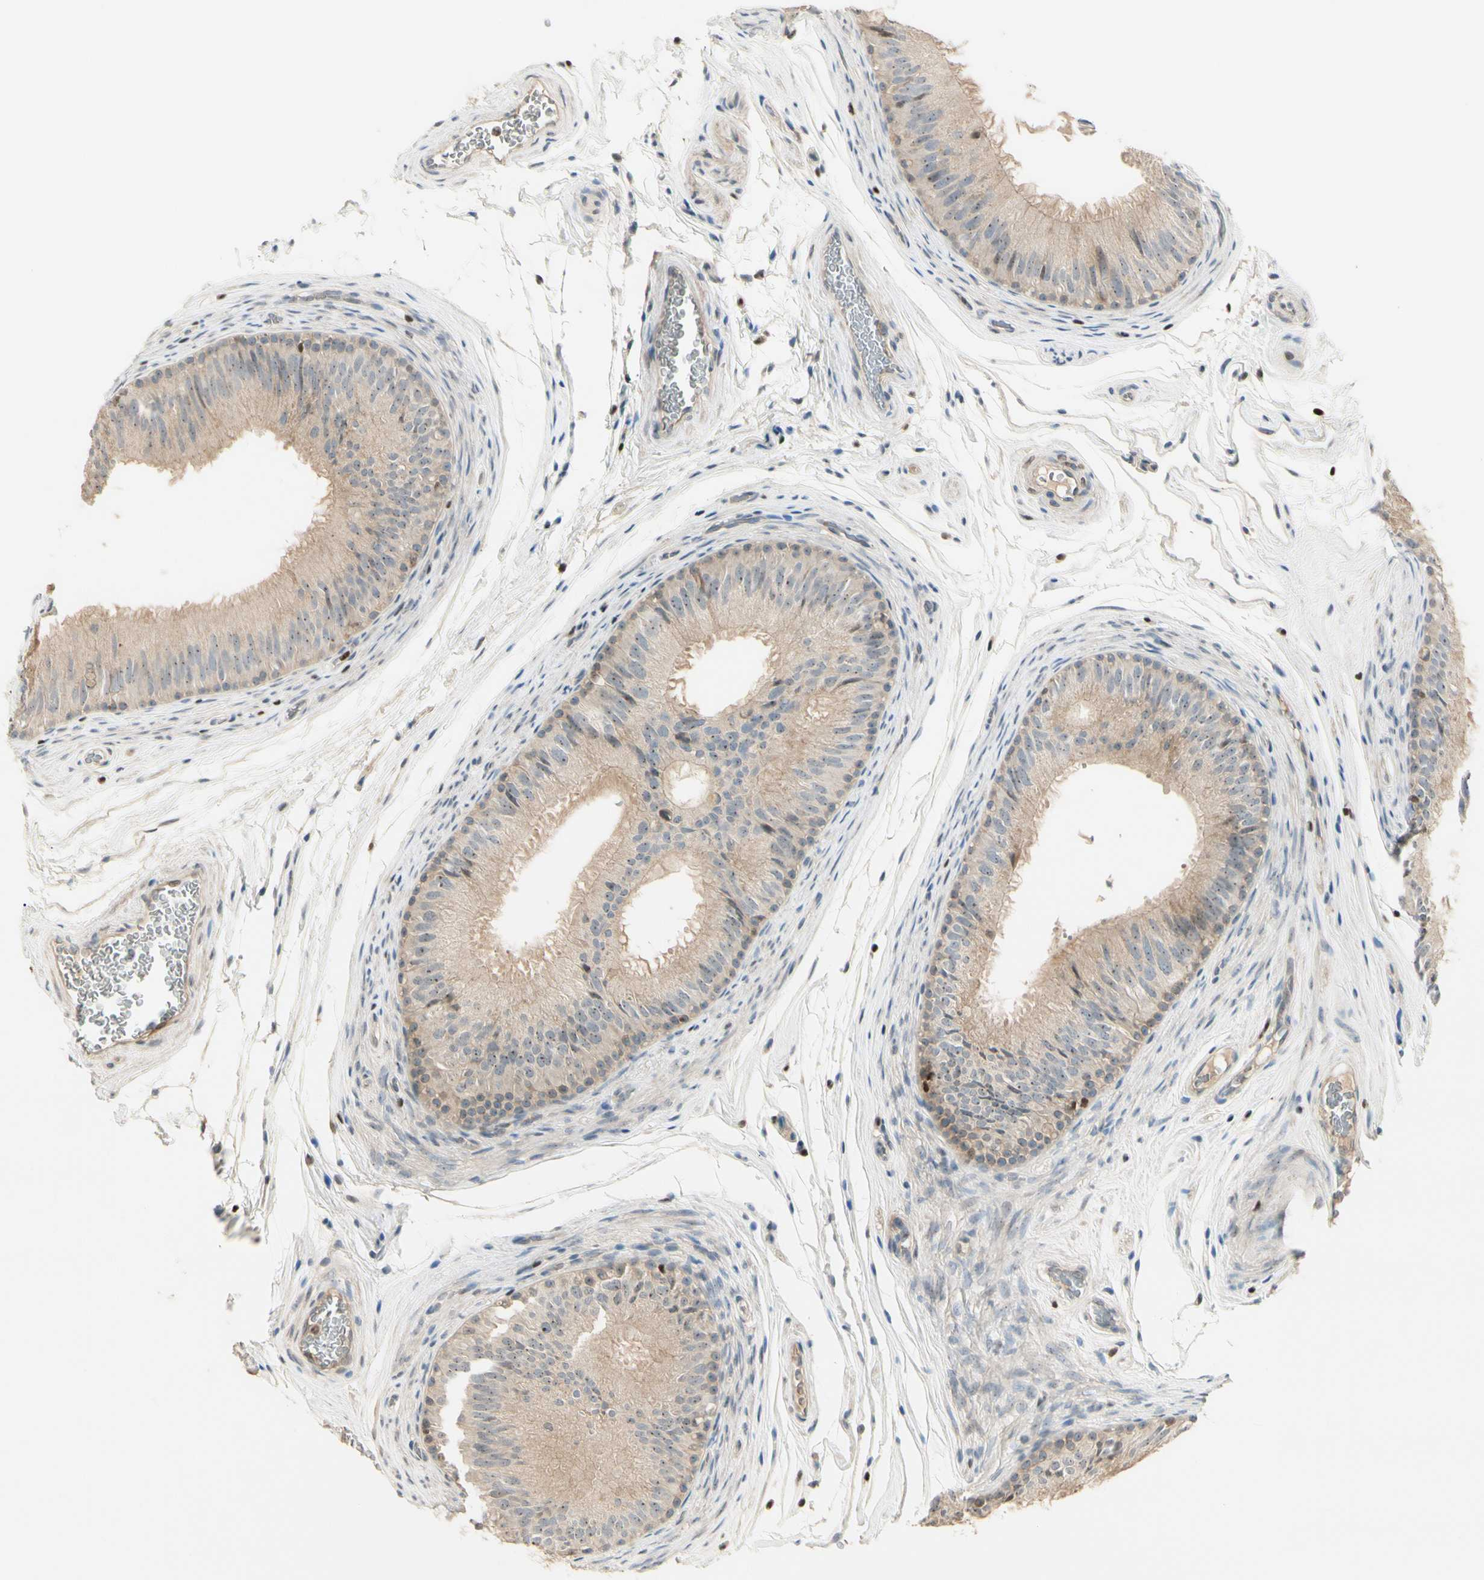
{"staining": {"intensity": "weak", "quantity": ">75%", "location": "cytoplasmic/membranous"}, "tissue": "epididymis", "cell_type": "Glandular cells", "image_type": "normal", "snomed": [{"axis": "morphology", "description": "Normal tissue, NOS"}, {"axis": "topography", "description": "Epididymis"}], "caption": "Immunohistochemical staining of benign epididymis shows weak cytoplasmic/membranous protein staining in about >75% of glandular cells. (DAB IHC with brightfield microscopy, high magnification).", "gene": "NFYA", "patient": {"sex": "male", "age": 36}}